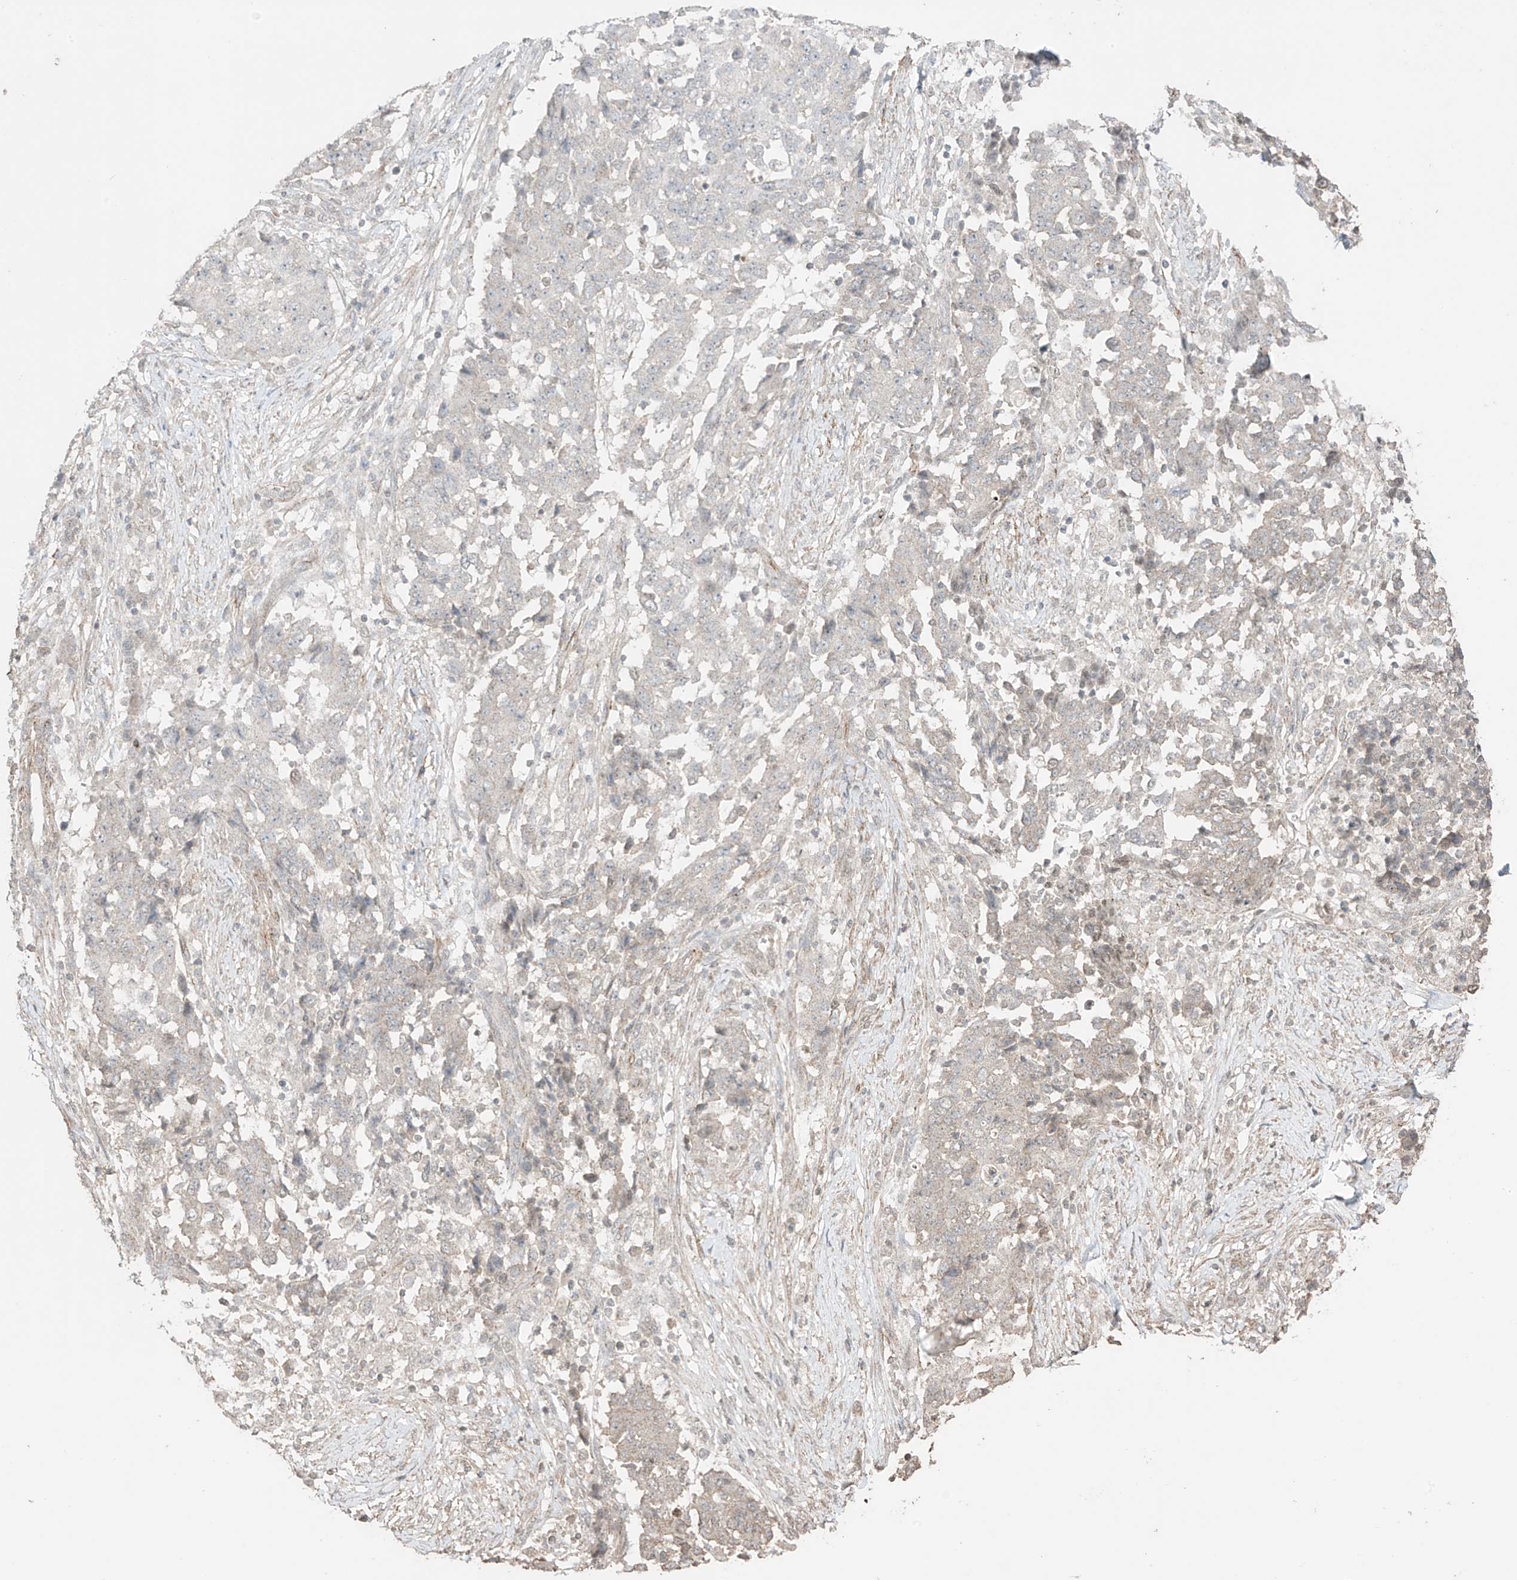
{"staining": {"intensity": "negative", "quantity": "none", "location": "none"}, "tissue": "stomach cancer", "cell_type": "Tumor cells", "image_type": "cancer", "snomed": [{"axis": "morphology", "description": "Adenocarcinoma, NOS"}, {"axis": "topography", "description": "Stomach"}], "caption": "Tumor cells are negative for protein expression in human stomach adenocarcinoma.", "gene": "TTLL5", "patient": {"sex": "male", "age": 59}}